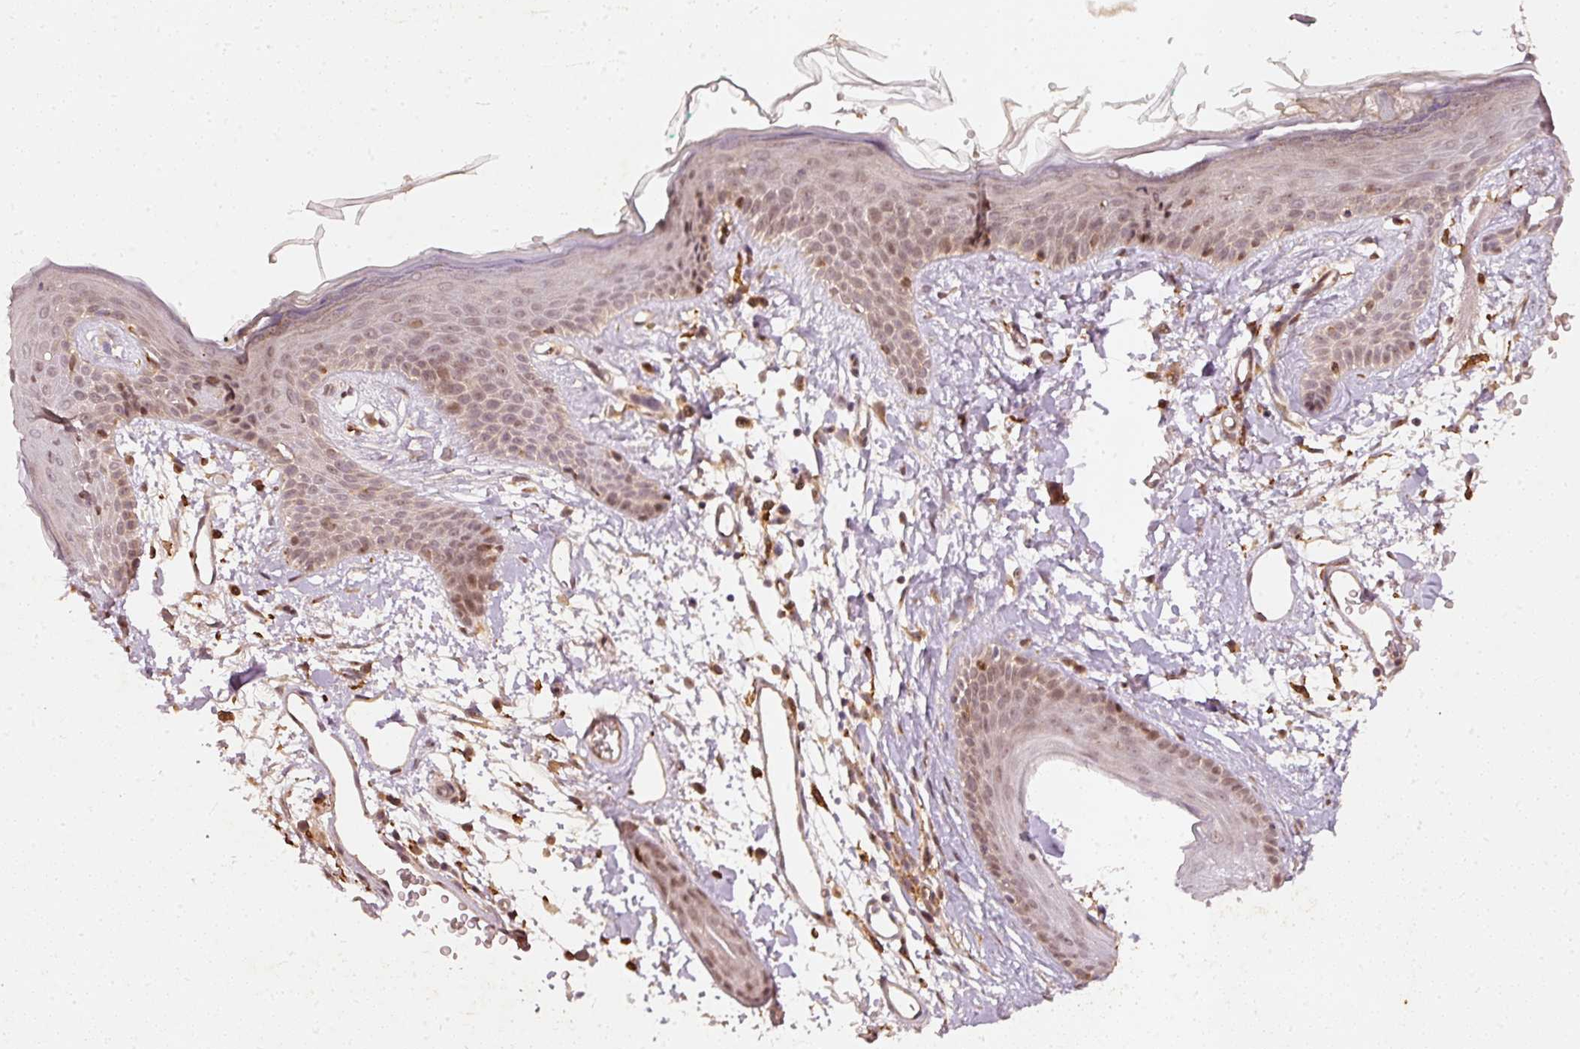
{"staining": {"intensity": "strong", "quantity": ">75%", "location": "cytoplasmic/membranous"}, "tissue": "skin", "cell_type": "Fibroblasts", "image_type": "normal", "snomed": [{"axis": "morphology", "description": "Normal tissue, NOS"}, {"axis": "topography", "description": "Skin"}], "caption": "The image displays staining of unremarkable skin, revealing strong cytoplasmic/membranous protein positivity (brown color) within fibroblasts.", "gene": "ZNF580", "patient": {"sex": "male", "age": 79}}